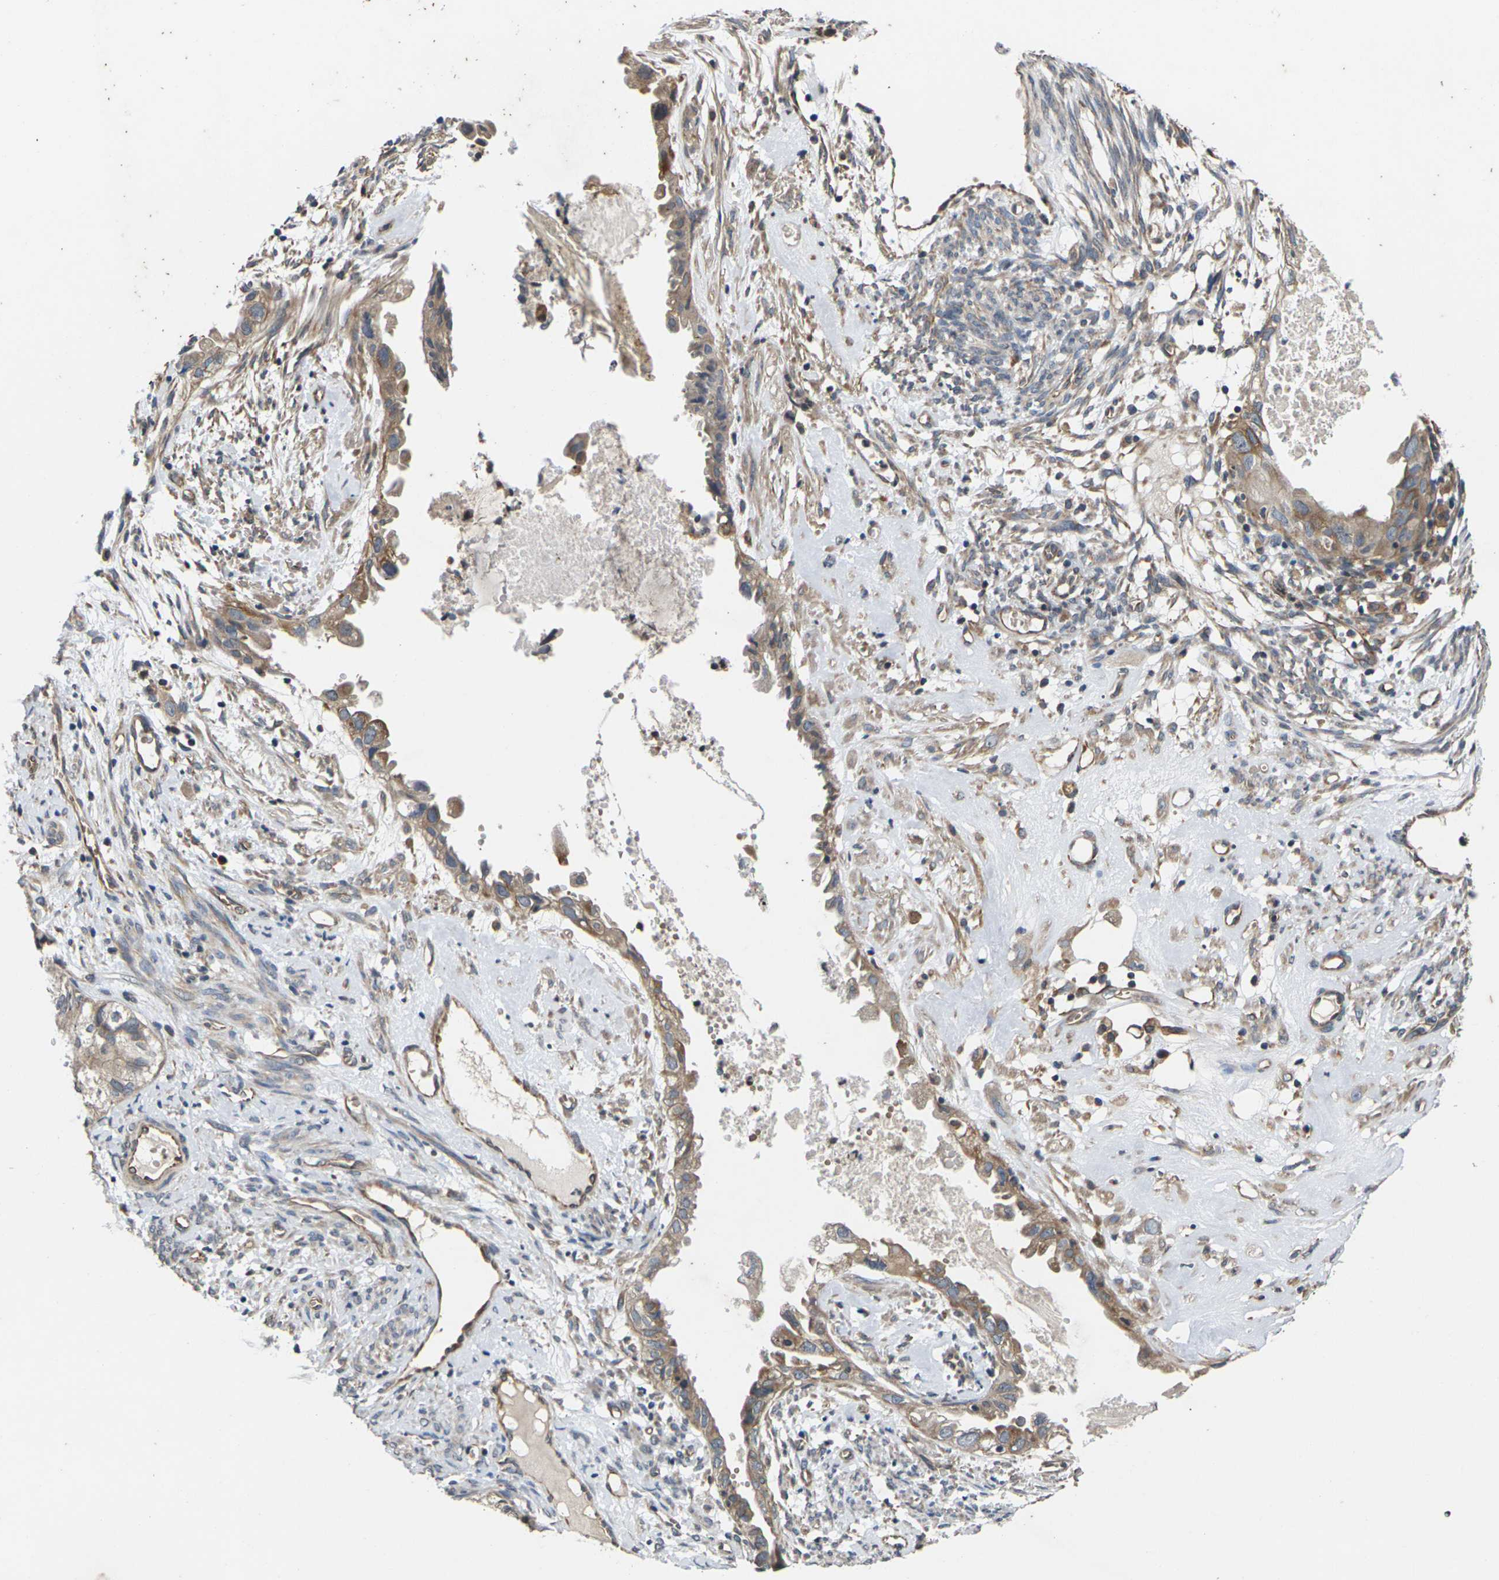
{"staining": {"intensity": "weak", "quantity": ">75%", "location": "cytoplasmic/membranous"}, "tissue": "cervical cancer", "cell_type": "Tumor cells", "image_type": "cancer", "snomed": [{"axis": "morphology", "description": "Normal tissue, NOS"}, {"axis": "morphology", "description": "Adenocarcinoma, NOS"}, {"axis": "topography", "description": "Cervix"}, {"axis": "topography", "description": "Endometrium"}], "caption": "Cervical cancer (adenocarcinoma) stained for a protein demonstrates weak cytoplasmic/membranous positivity in tumor cells.", "gene": "DKK2", "patient": {"sex": "female", "age": 86}}